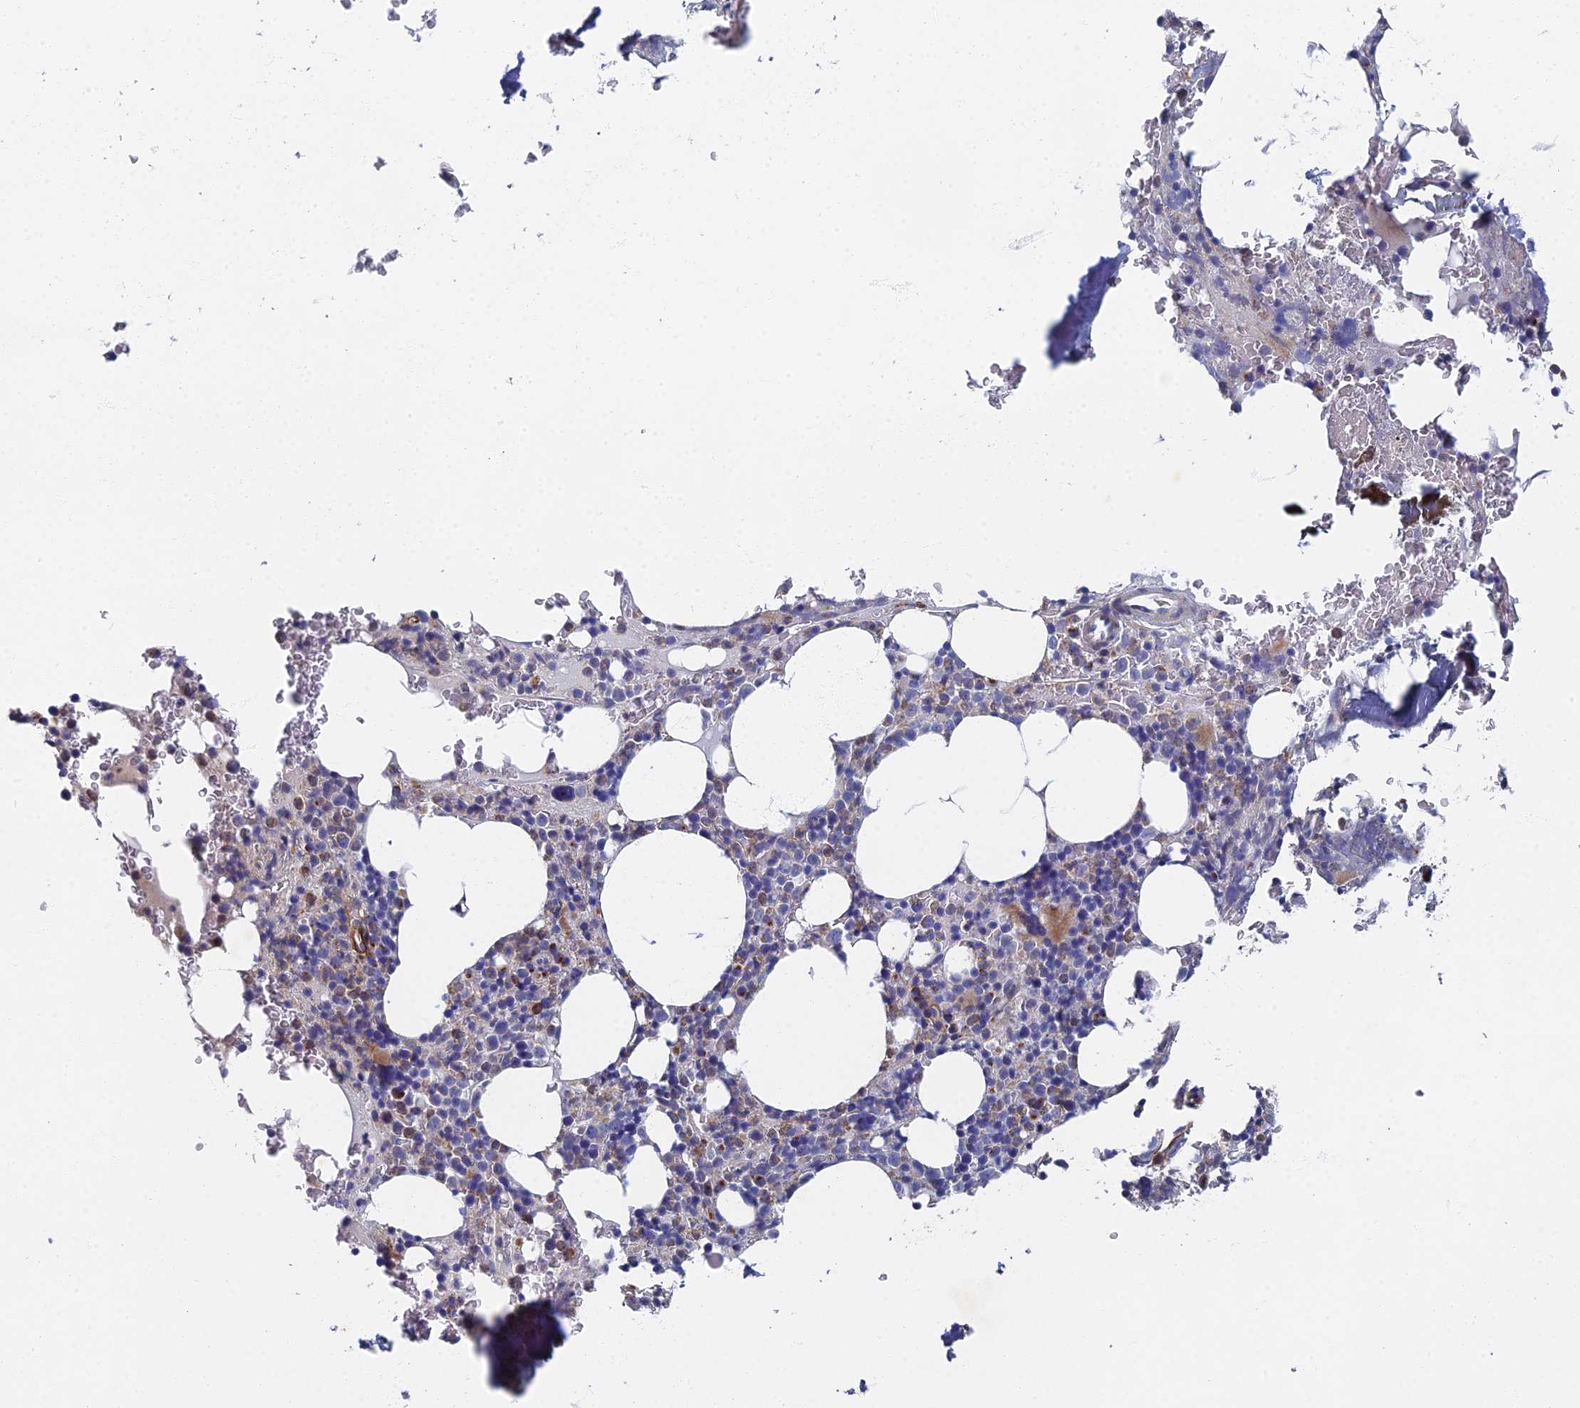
{"staining": {"intensity": "weak", "quantity": "<25%", "location": "cytoplasmic/membranous"}, "tissue": "bone marrow", "cell_type": "Hematopoietic cells", "image_type": "normal", "snomed": [{"axis": "morphology", "description": "Normal tissue, NOS"}, {"axis": "topography", "description": "Bone marrow"}], "caption": "Hematopoietic cells show no significant protein staining in benign bone marrow. (Brightfield microscopy of DAB immunohistochemistry at high magnification).", "gene": "RNASEK", "patient": {"sex": "male", "age": 58}}